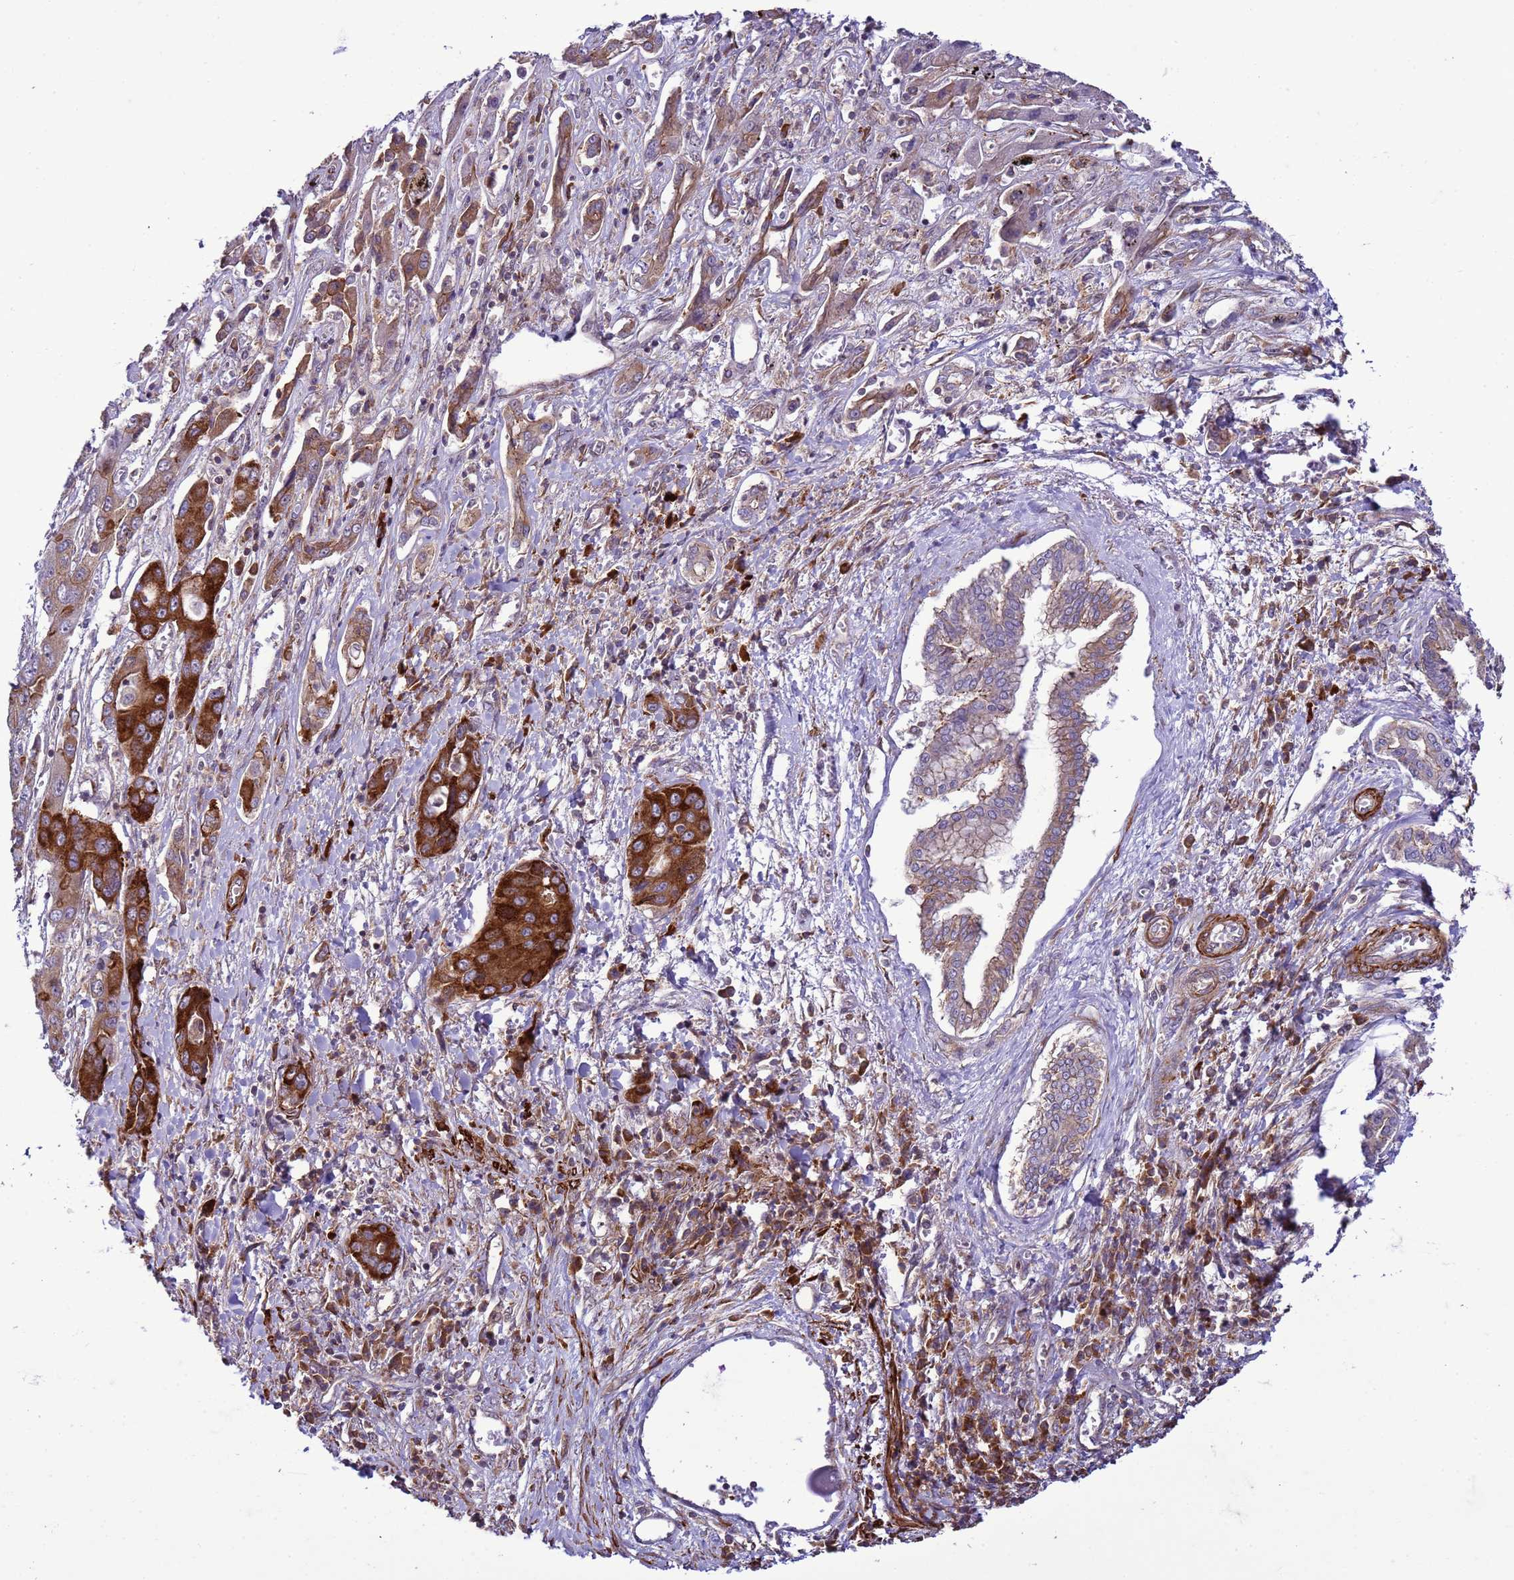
{"staining": {"intensity": "strong", "quantity": "<25%", "location": "cytoplasmic/membranous"}, "tissue": "liver cancer", "cell_type": "Tumor cells", "image_type": "cancer", "snomed": [{"axis": "morphology", "description": "Cholangiocarcinoma"}, {"axis": "topography", "description": "Liver"}], "caption": "There is medium levels of strong cytoplasmic/membranous positivity in tumor cells of liver cholangiocarcinoma, as demonstrated by immunohistochemical staining (brown color).", "gene": "GEN1", "patient": {"sex": "male", "age": 67}}